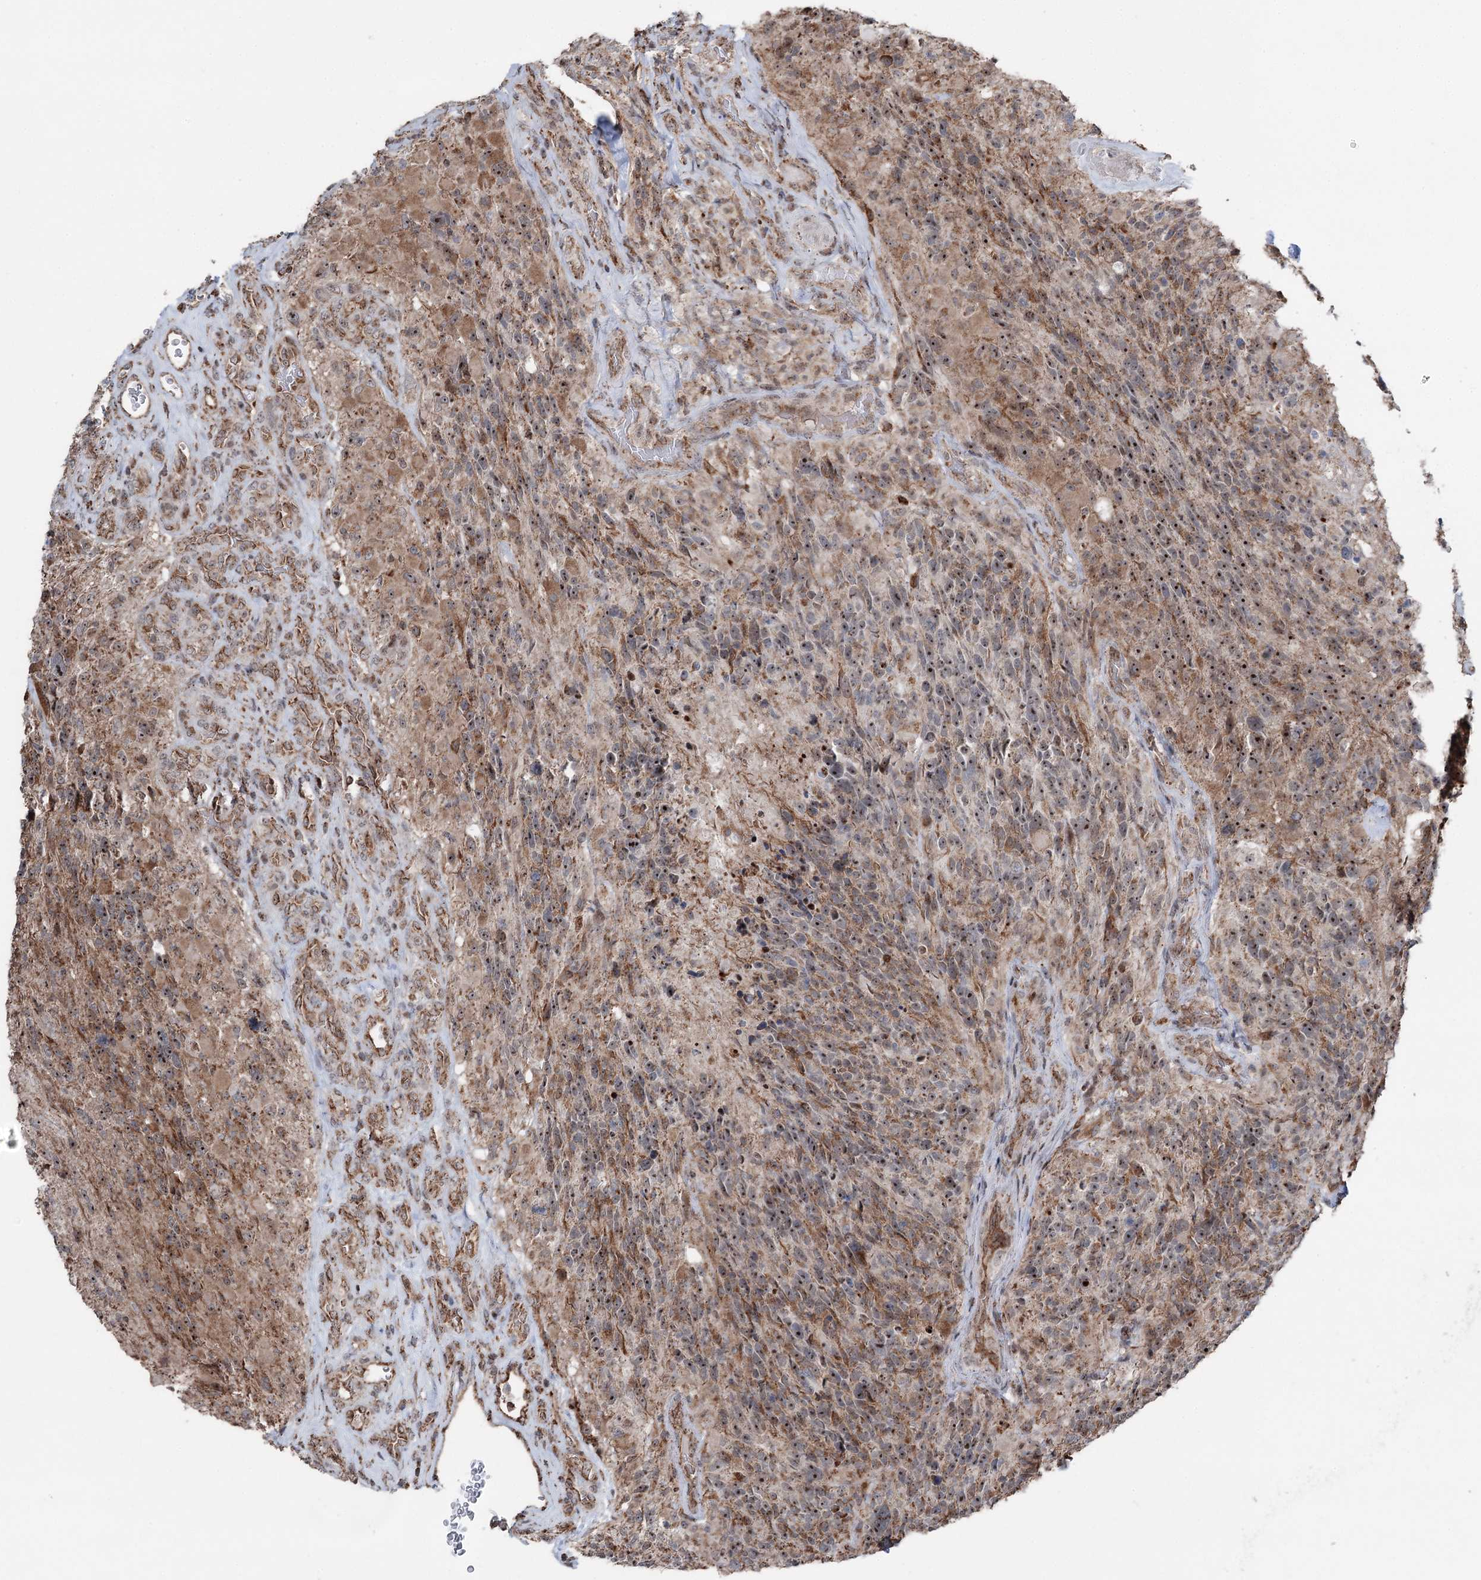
{"staining": {"intensity": "moderate", "quantity": ">75%", "location": "cytoplasmic/membranous,nuclear"}, "tissue": "glioma", "cell_type": "Tumor cells", "image_type": "cancer", "snomed": [{"axis": "morphology", "description": "Glioma, malignant, High grade"}, {"axis": "topography", "description": "Brain"}], "caption": "Glioma was stained to show a protein in brown. There is medium levels of moderate cytoplasmic/membranous and nuclear expression in about >75% of tumor cells.", "gene": "STEEP1", "patient": {"sex": "male", "age": 76}}